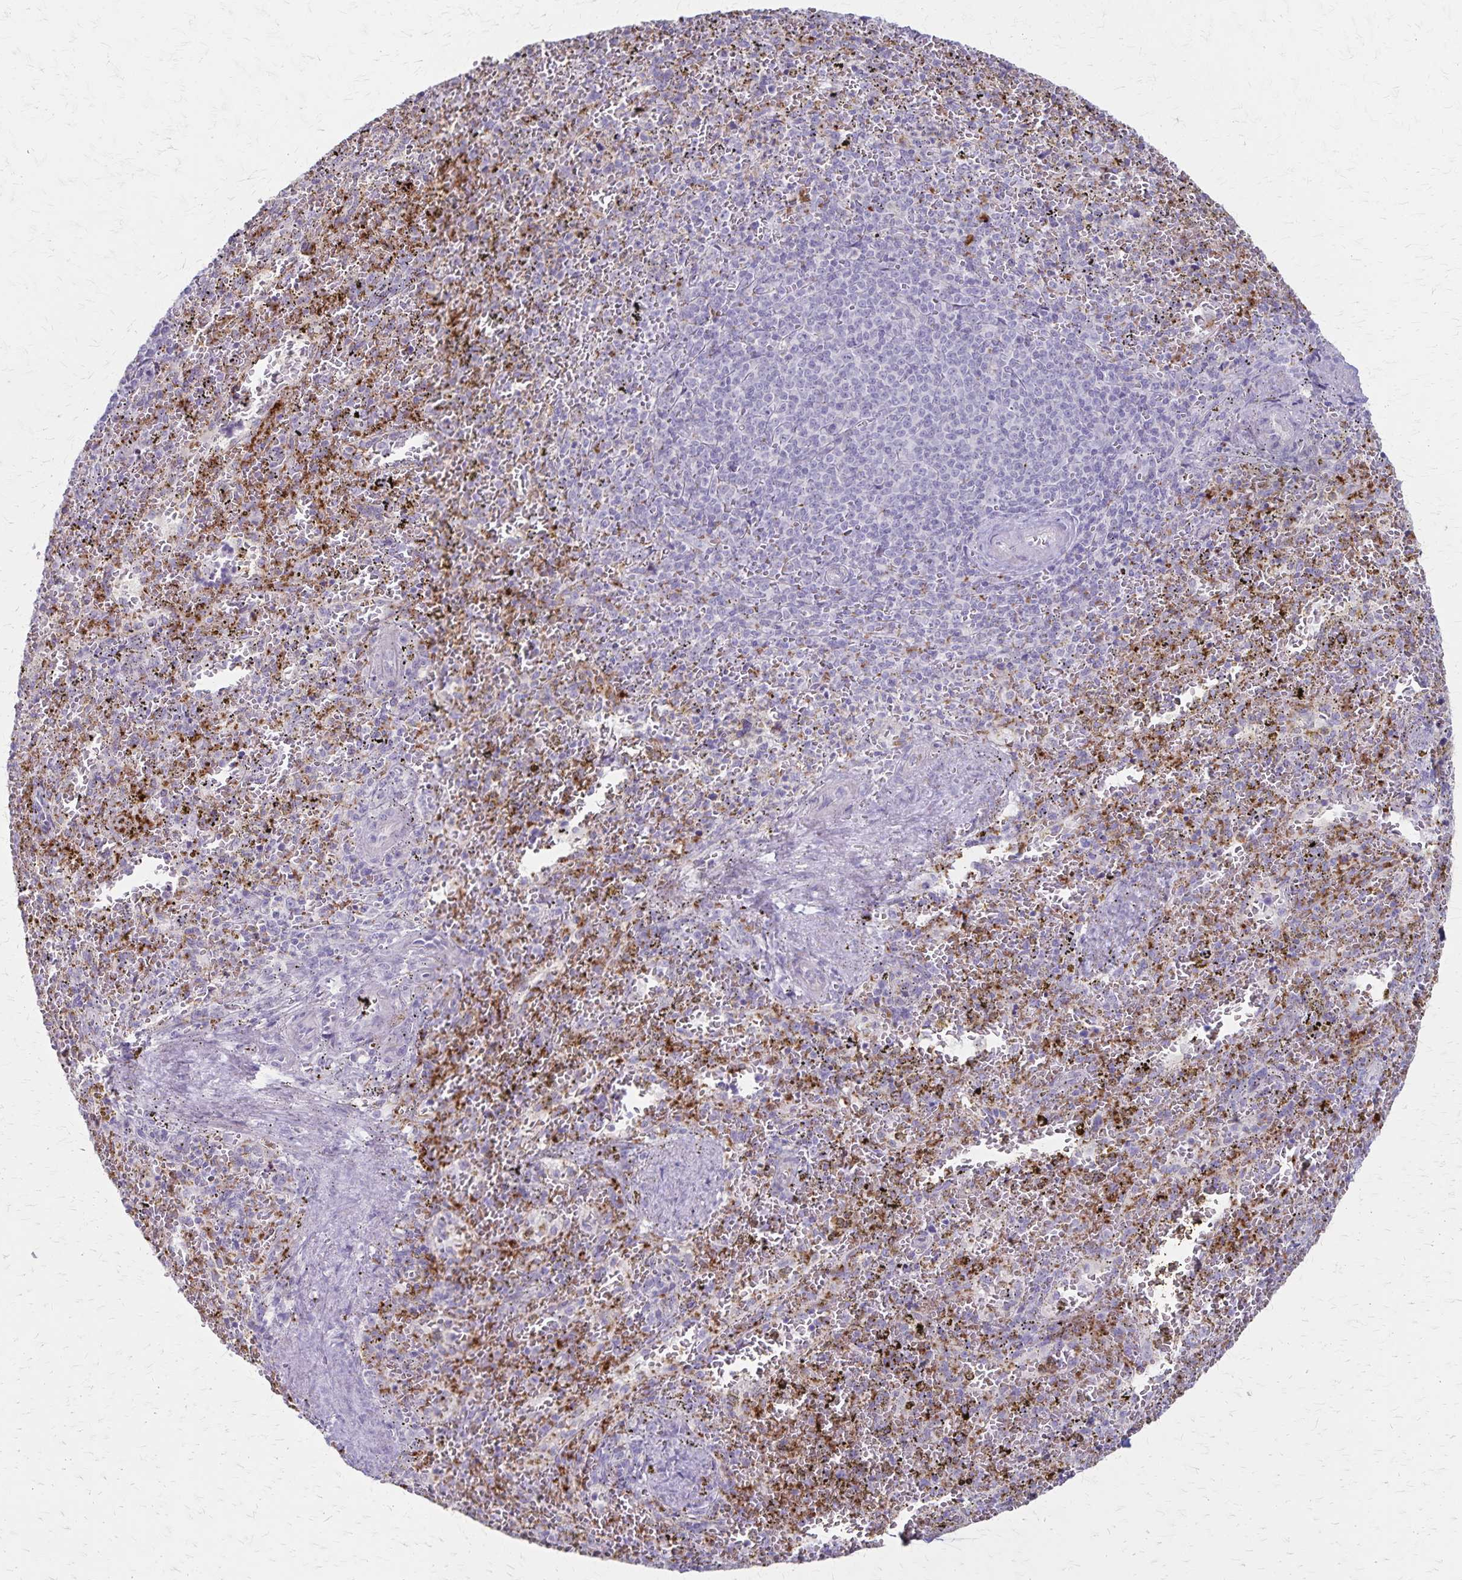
{"staining": {"intensity": "moderate", "quantity": "<25%", "location": "cytoplasmic/membranous"}, "tissue": "spleen", "cell_type": "Cells in red pulp", "image_type": "normal", "snomed": [{"axis": "morphology", "description": "Normal tissue, NOS"}, {"axis": "topography", "description": "Spleen"}], "caption": "Protein positivity by immunohistochemistry reveals moderate cytoplasmic/membranous expression in approximately <25% of cells in red pulp in benign spleen. (Brightfield microscopy of DAB IHC at high magnification).", "gene": "RASL10B", "patient": {"sex": "female", "age": 50}}